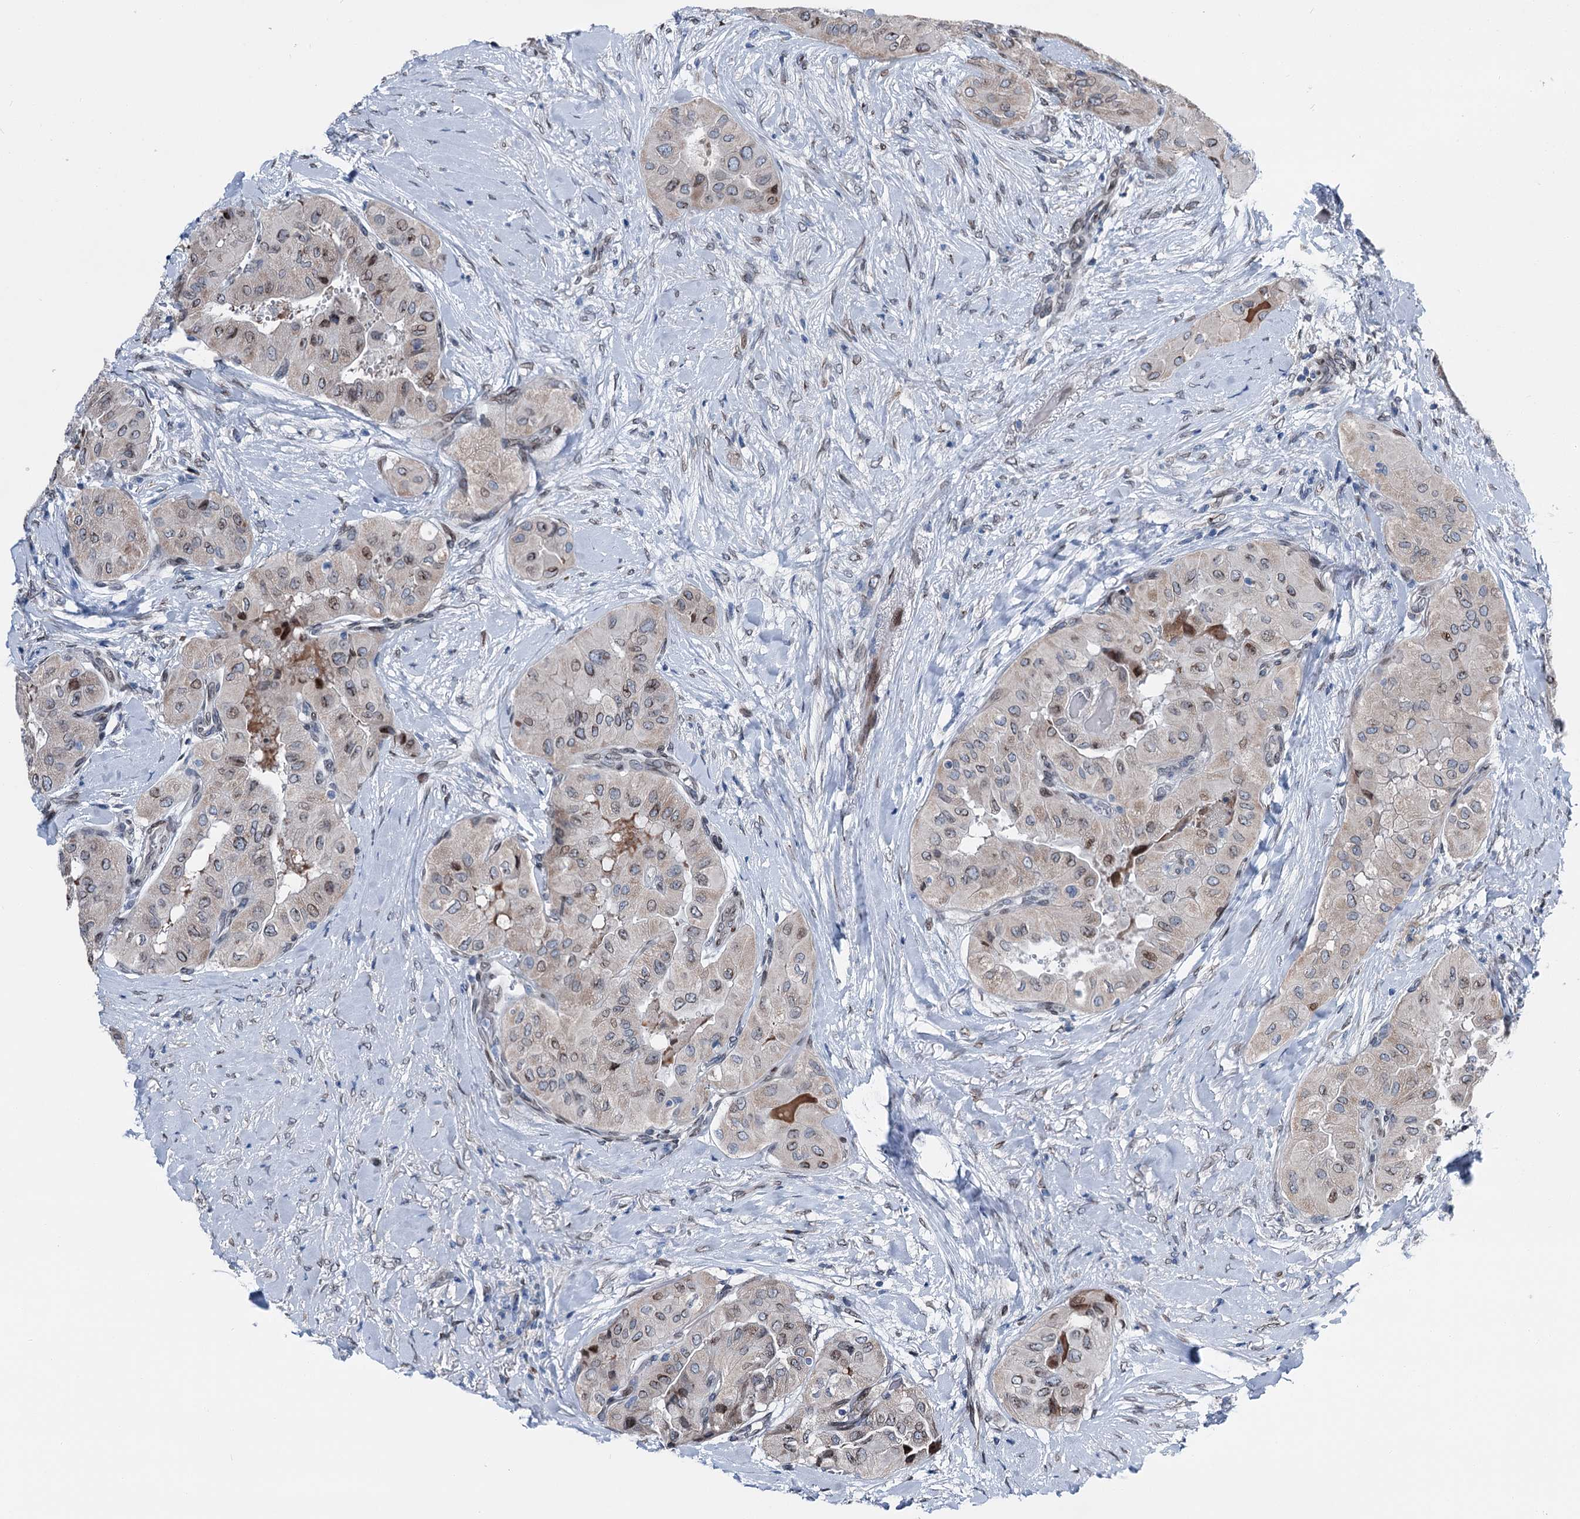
{"staining": {"intensity": "weak", "quantity": "<25%", "location": "cytoplasmic/membranous,nuclear"}, "tissue": "thyroid cancer", "cell_type": "Tumor cells", "image_type": "cancer", "snomed": [{"axis": "morphology", "description": "Papillary adenocarcinoma, NOS"}, {"axis": "topography", "description": "Thyroid gland"}], "caption": "The micrograph demonstrates no staining of tumor cells in thyroid papillary adenocarcinoma.", "gene": "MRPL14", "patient": {"sex": "female", "age": 59}}